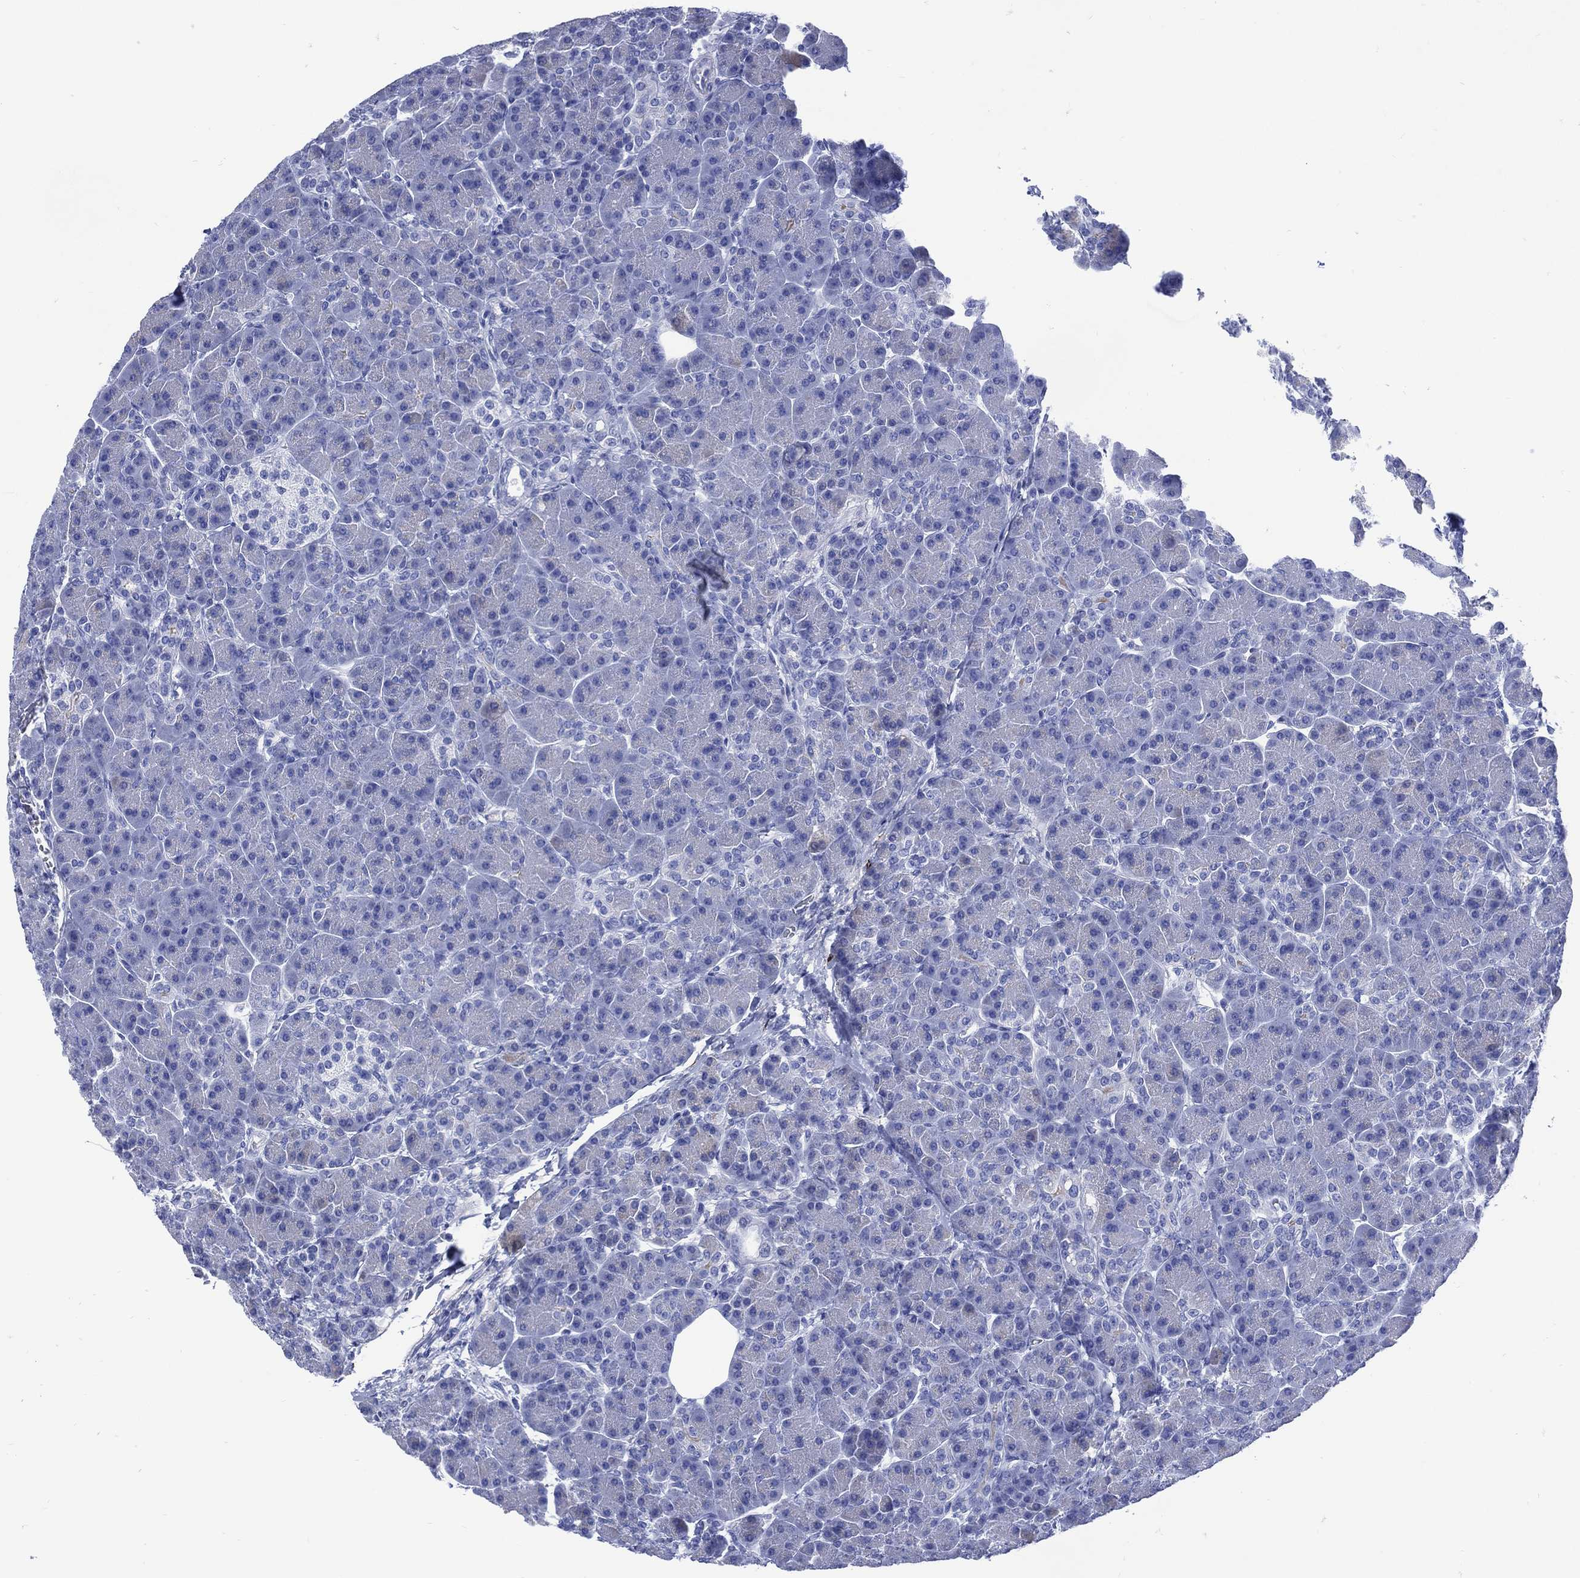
{"staining": {"intensity": "negative", "quantity": "none", "location": "none"}, "tissue": "pancreas", "cell_type": "Exocrine glandular cells", "image_type": "normal", "snomed": [{"axis": "morphology", "description": "Normal tissue, NOS"}, {"axis": "topography", "description": "Pancreas"}], "caption": "A high-resolution photomicrograph shows IHC staining of benign pancreas, which reveals no significant staining in exocrine glandular cells.", "gene": "SHCBP1L", "patient": {"sex": "female", "age": 63}}